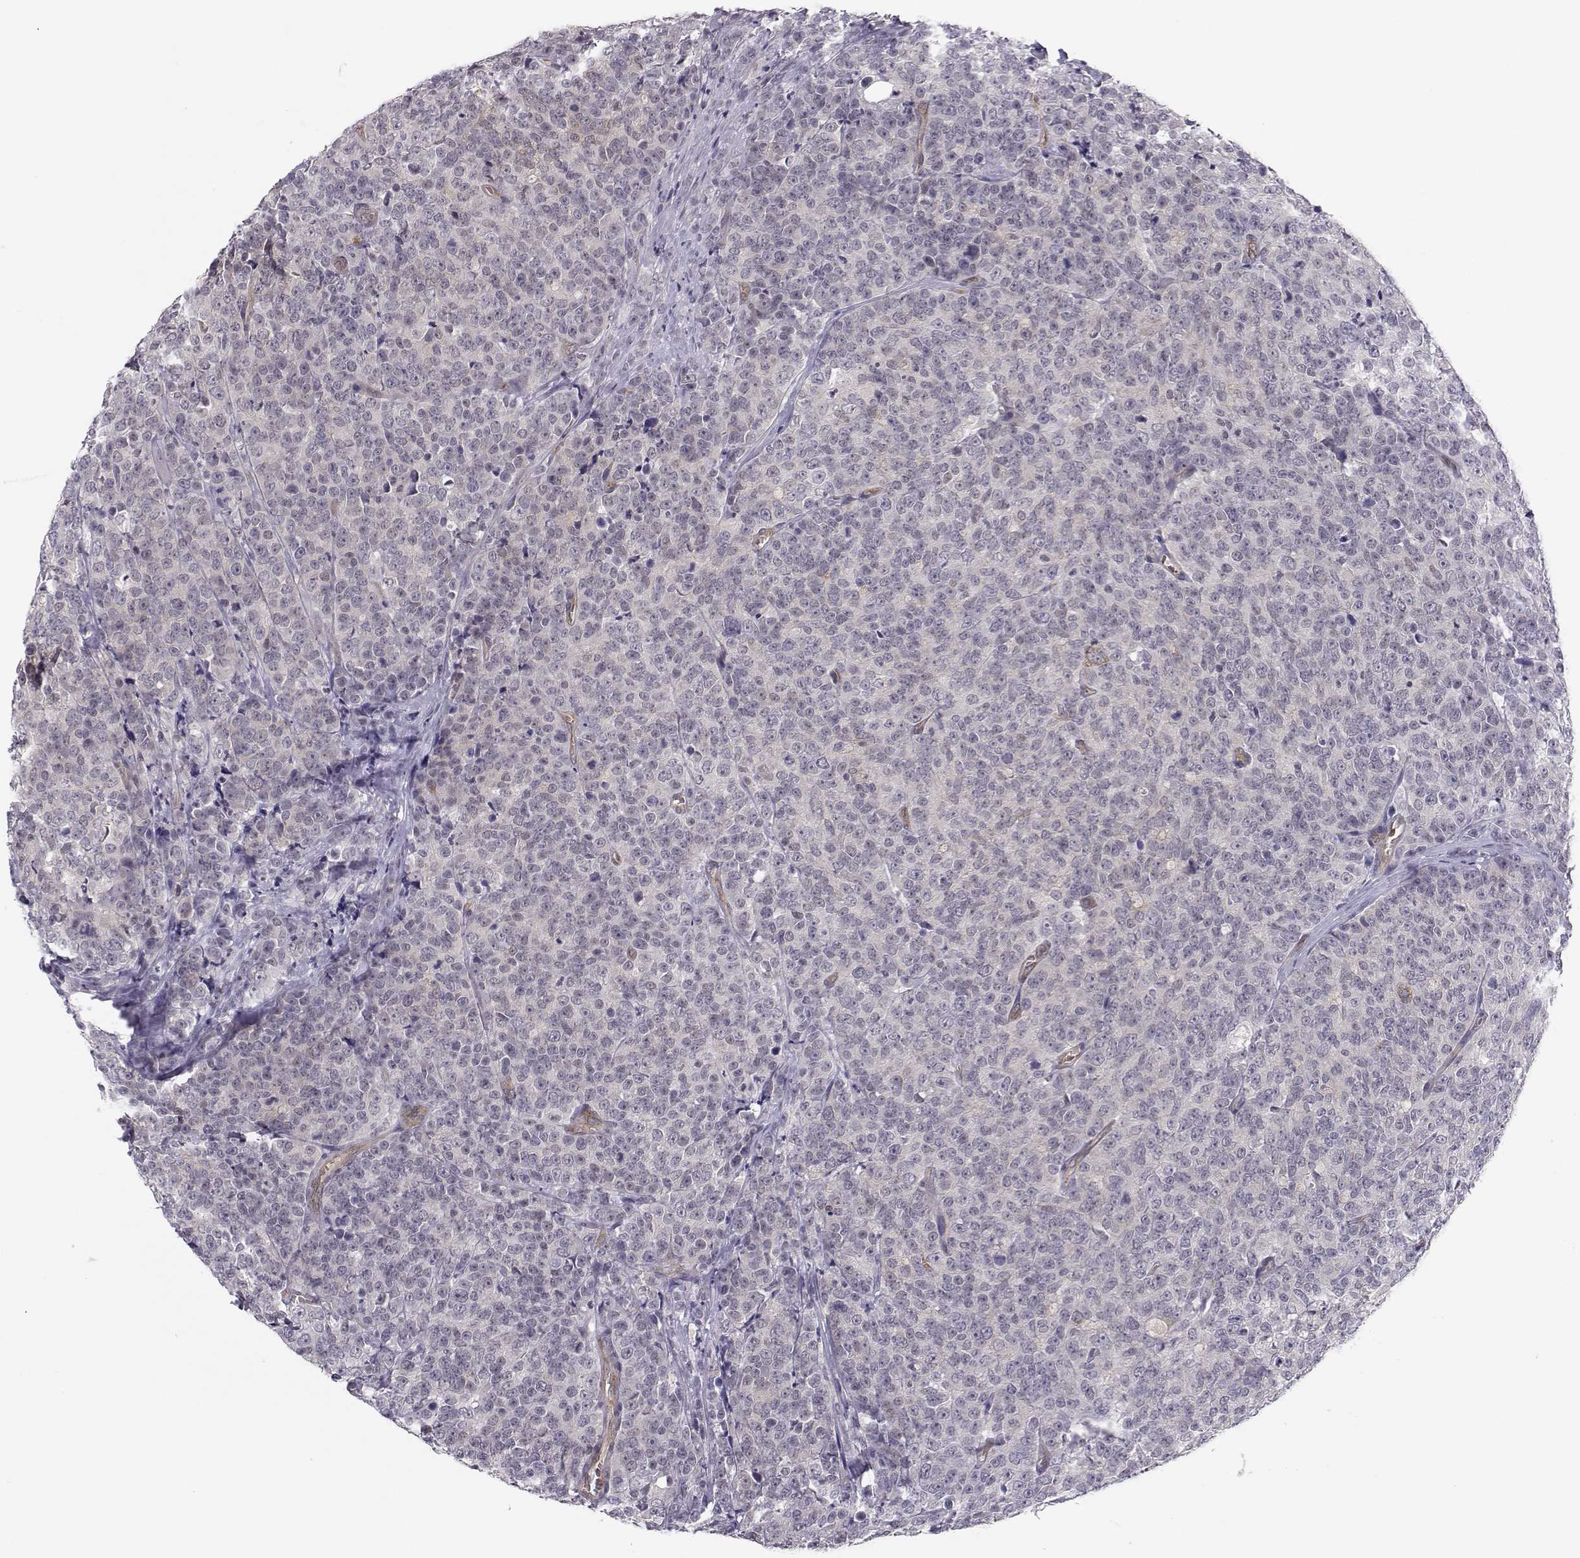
{"staining": {"intensity": "negative", "quantity": "none", "location": "none"}, "tissue": "prostate cancer", "cell_type": "Tumor cells", "image_type": "cancer", "snomed": [{"axis": "morphology", "description": "Adenocarcinoma, NOS"}, {"axis": "topography", "description": "Prostate"}], "caption": "This is an IHC micrograph of human adenocarcinoma (prostate). There is no staining in tumor cells.", "gene": "KIF13B", "patient": {"sex": "male", "age": 67}}